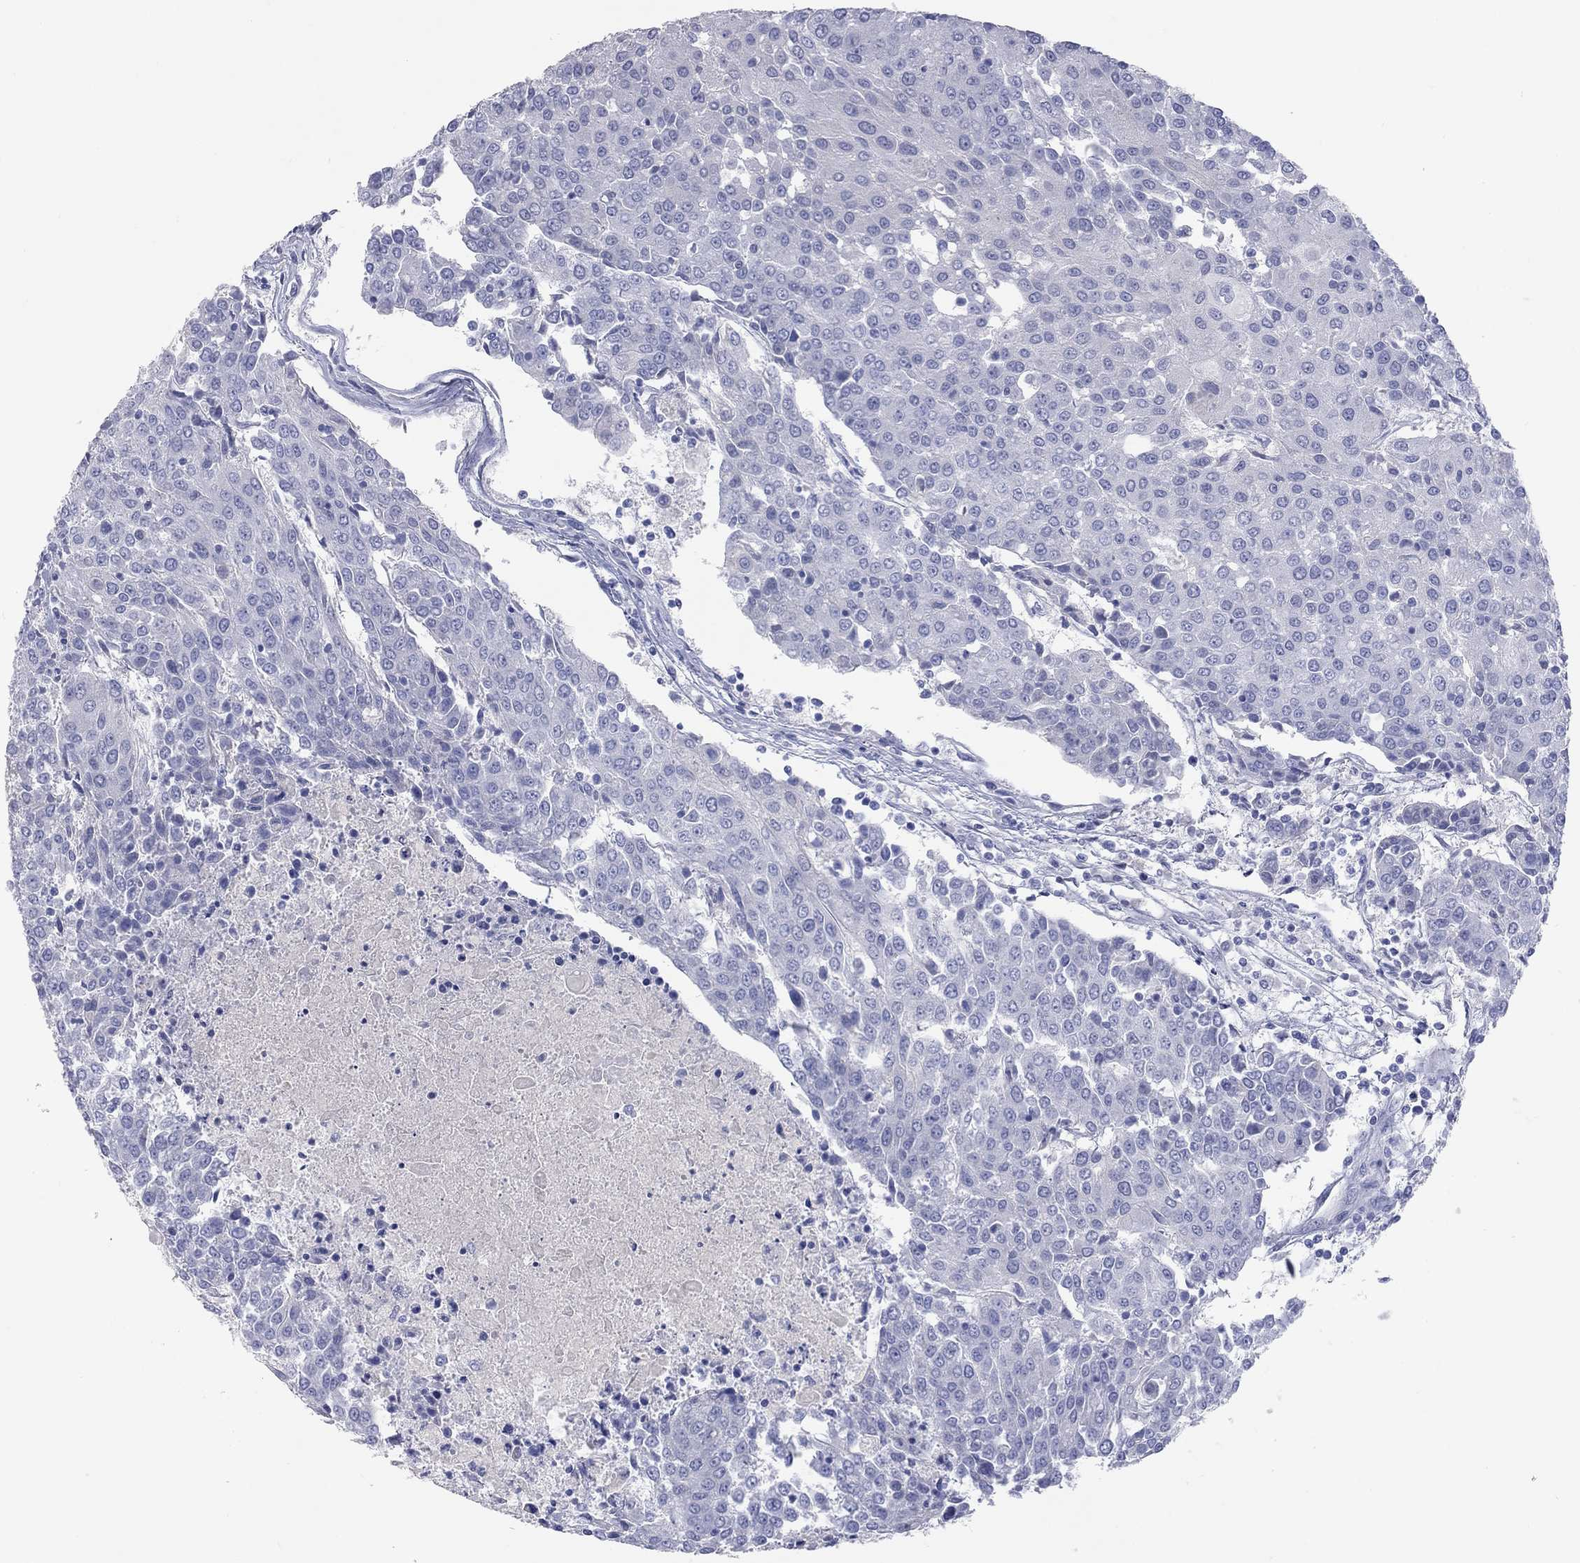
{"staining": {"intensity": "negative", "quantity": "none", "location": "none"}, "tissue": "urothelial cancer", "cell_type": "Tumor cells", "image_type": "cancer", "snomed": [{"axis": "morphology", "description": "Urothelial carcinoma, High grade"}, {"axis": "topography", "description": "Urinary bladder"}], "caption": "Tumor cells show no significant expression in urothelial cancer.", "gene": "PCDHGC5", "patient": {"sex": "female", "age": 85}}